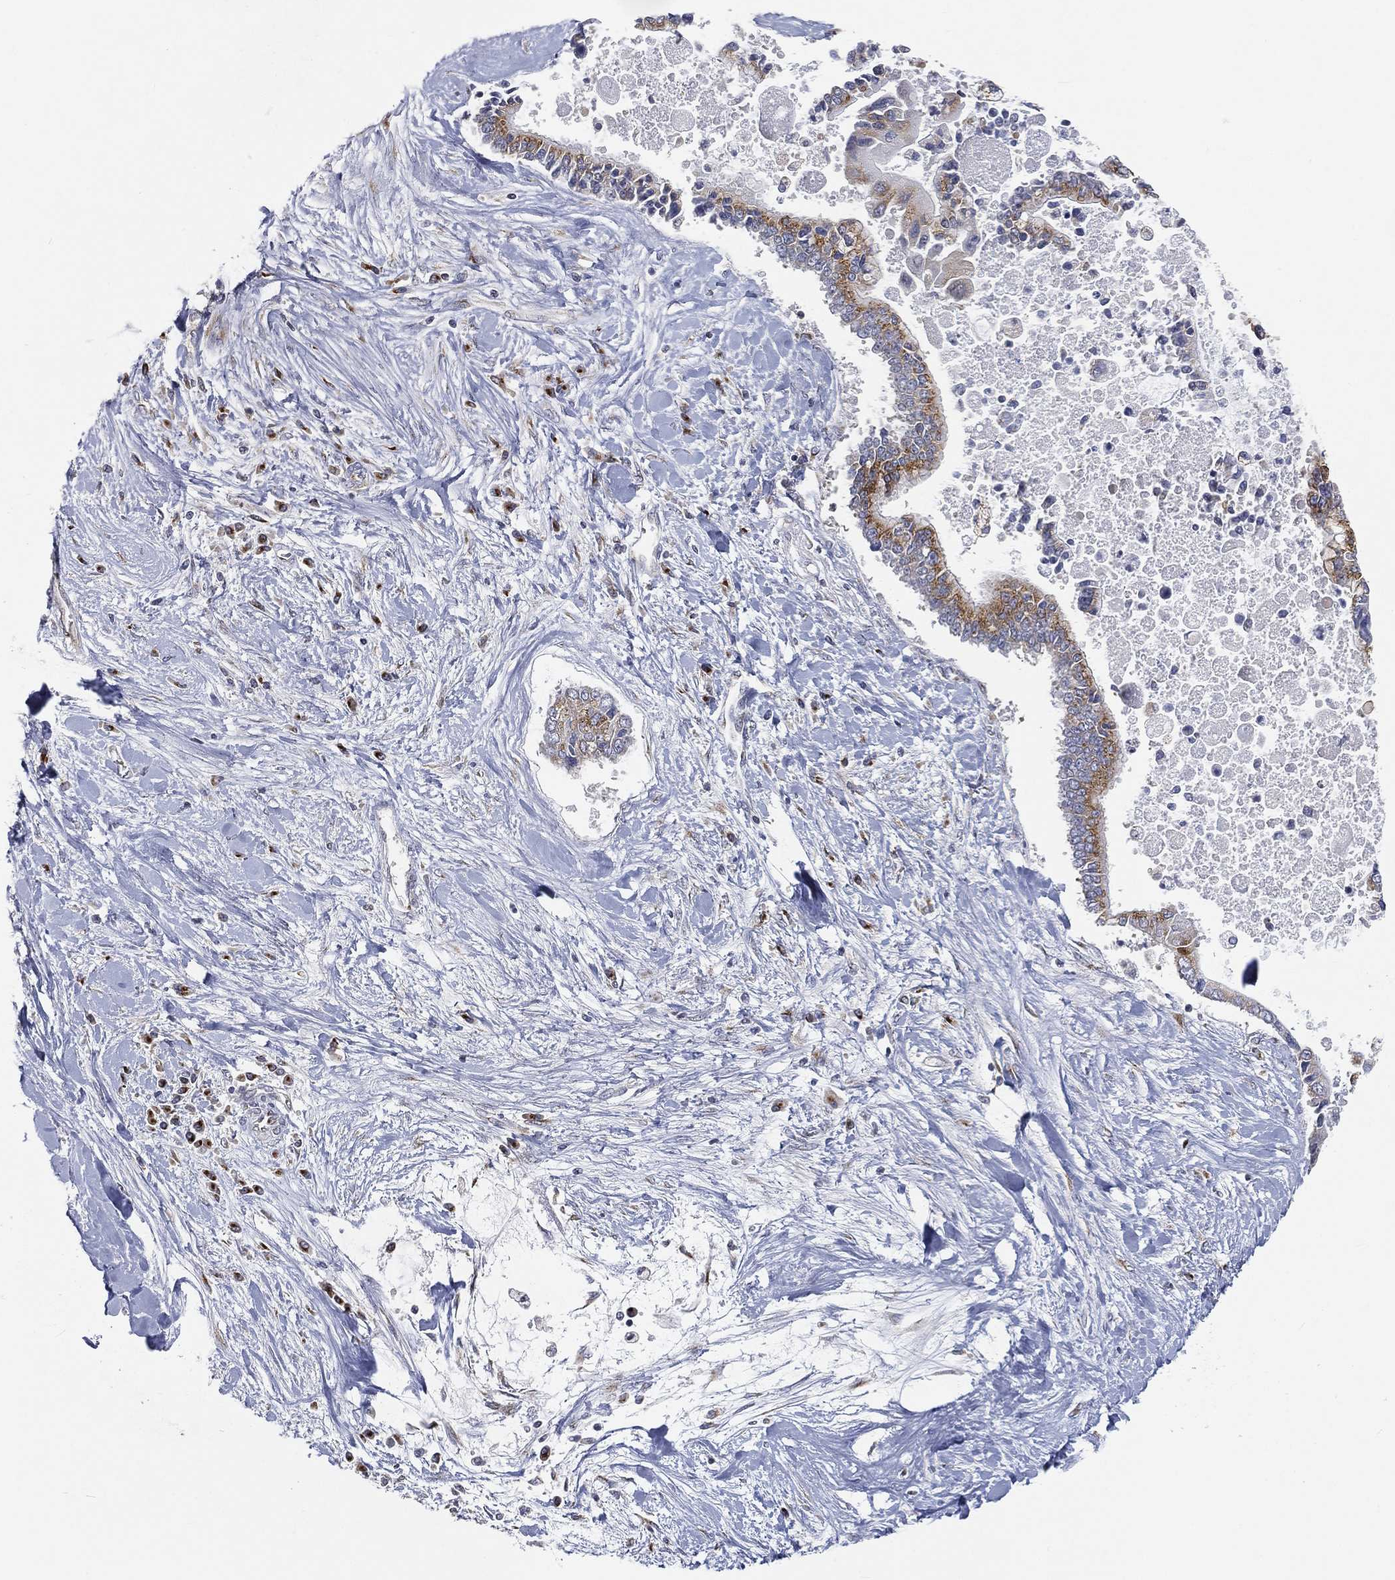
{"staining": {"intensity": "moderate", "quantity": "25%-75%", "location": "cytoplasmic/membranous"}, "tissue": "liver cancer", "cell_type": "Tumor cells", "image_type": "cancer", "snomed": [{"axis": "morphology", "description": "Cholangiocarcinoma"}, {"axis": "topography", "description": "Liver"}], "caption": "Protein expression analysis of liver cancer (cholangiocarcinoma) exhibits moderate cytoplasmic/membranous positivity in approximately 25%-75% of tumor cells.", "gene": "TICAM1", "patient": {"sex": "male", "age": 50}}